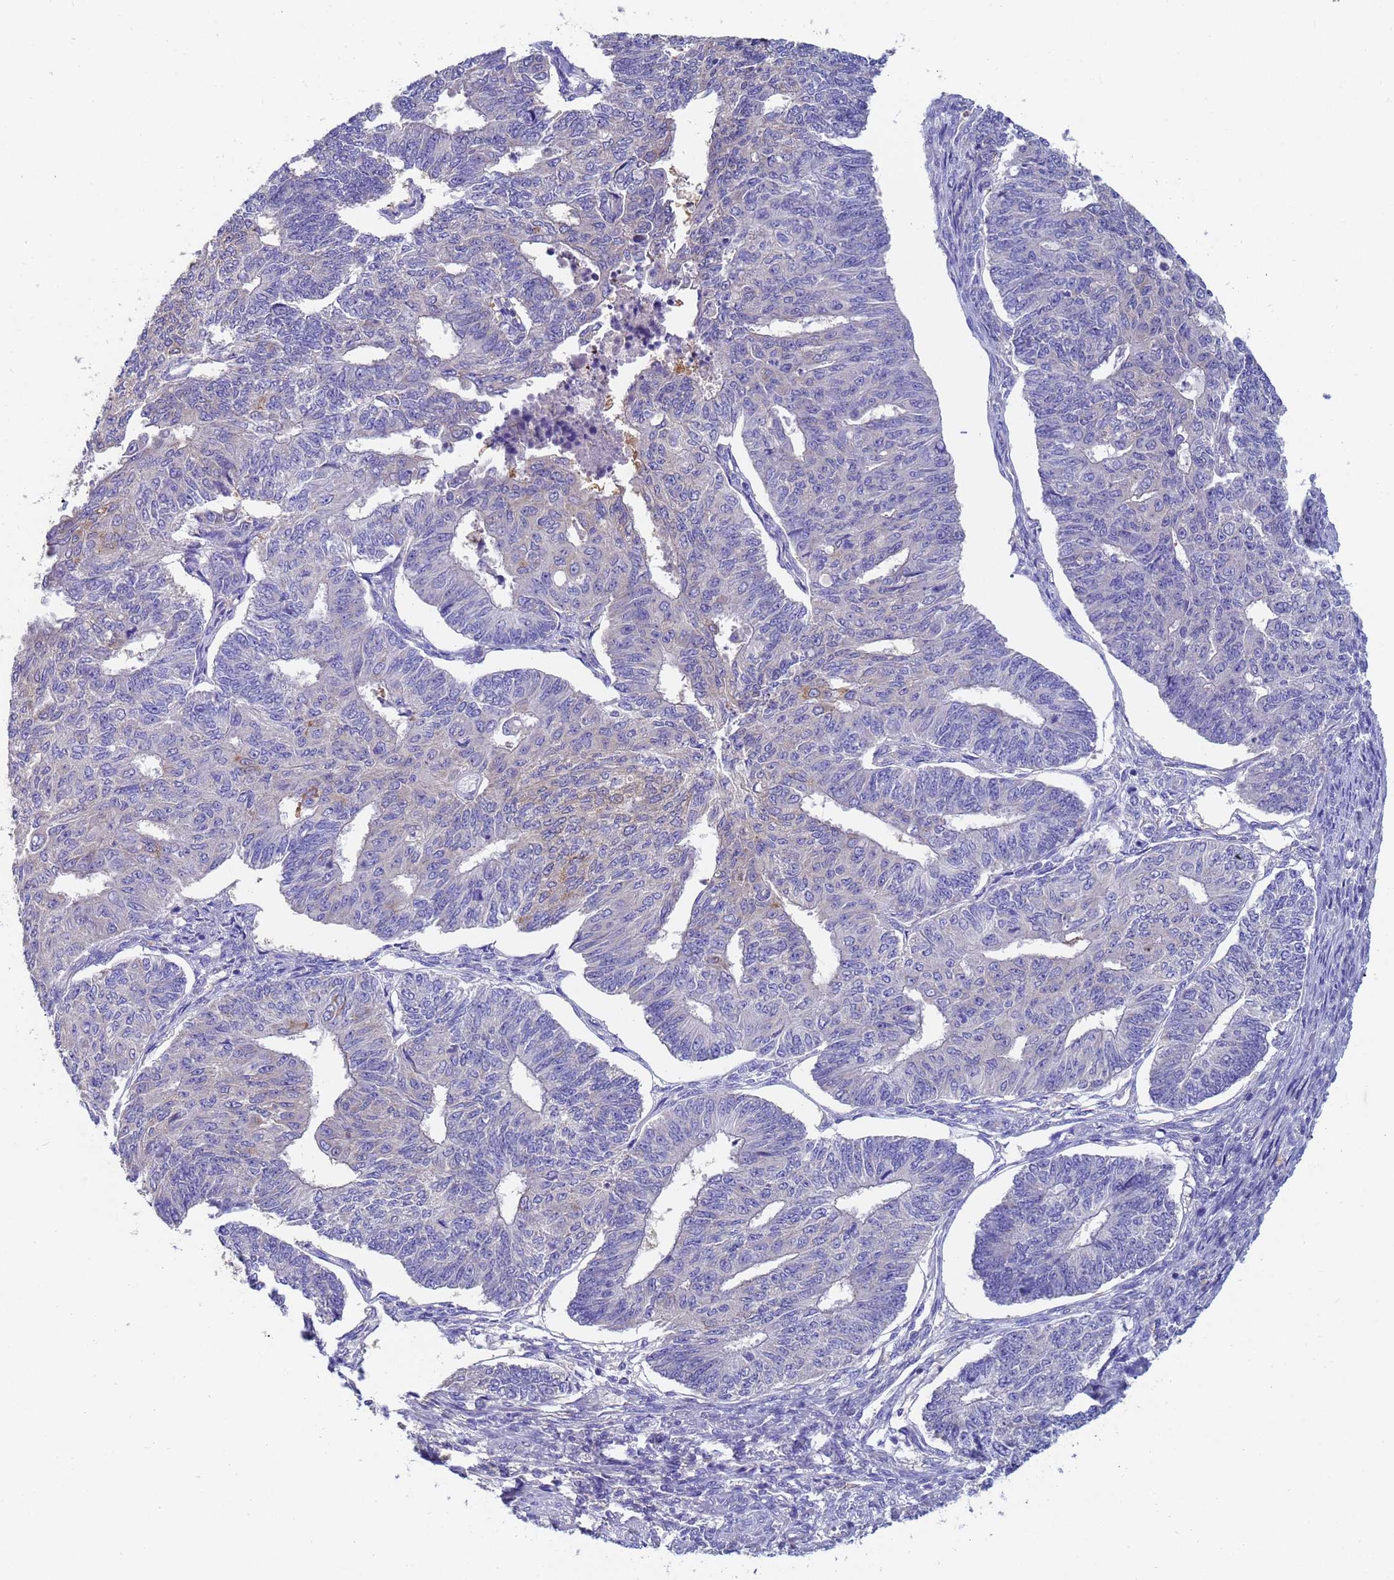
{"staining": {"intensity": "negative", "quantity": "none", "location": "none"}, "tissue": "endometrial cancer", "cell_type": "Tumor cells", "image_type": "cancer", "snomed": [{"axis": "morphology", "description": "Adenocarcinoma, NOS"}, {"axis": "topography", "description": "Endometrium"}], "caption": "IHC micrograph of neoplastic tissue: endometrial cancer (adenocarcinoma) stained with DAB displays no significant protein staining in tumor cells.", "gene": "TTLL11", "patient": {"sex": "female", "age": 32}}